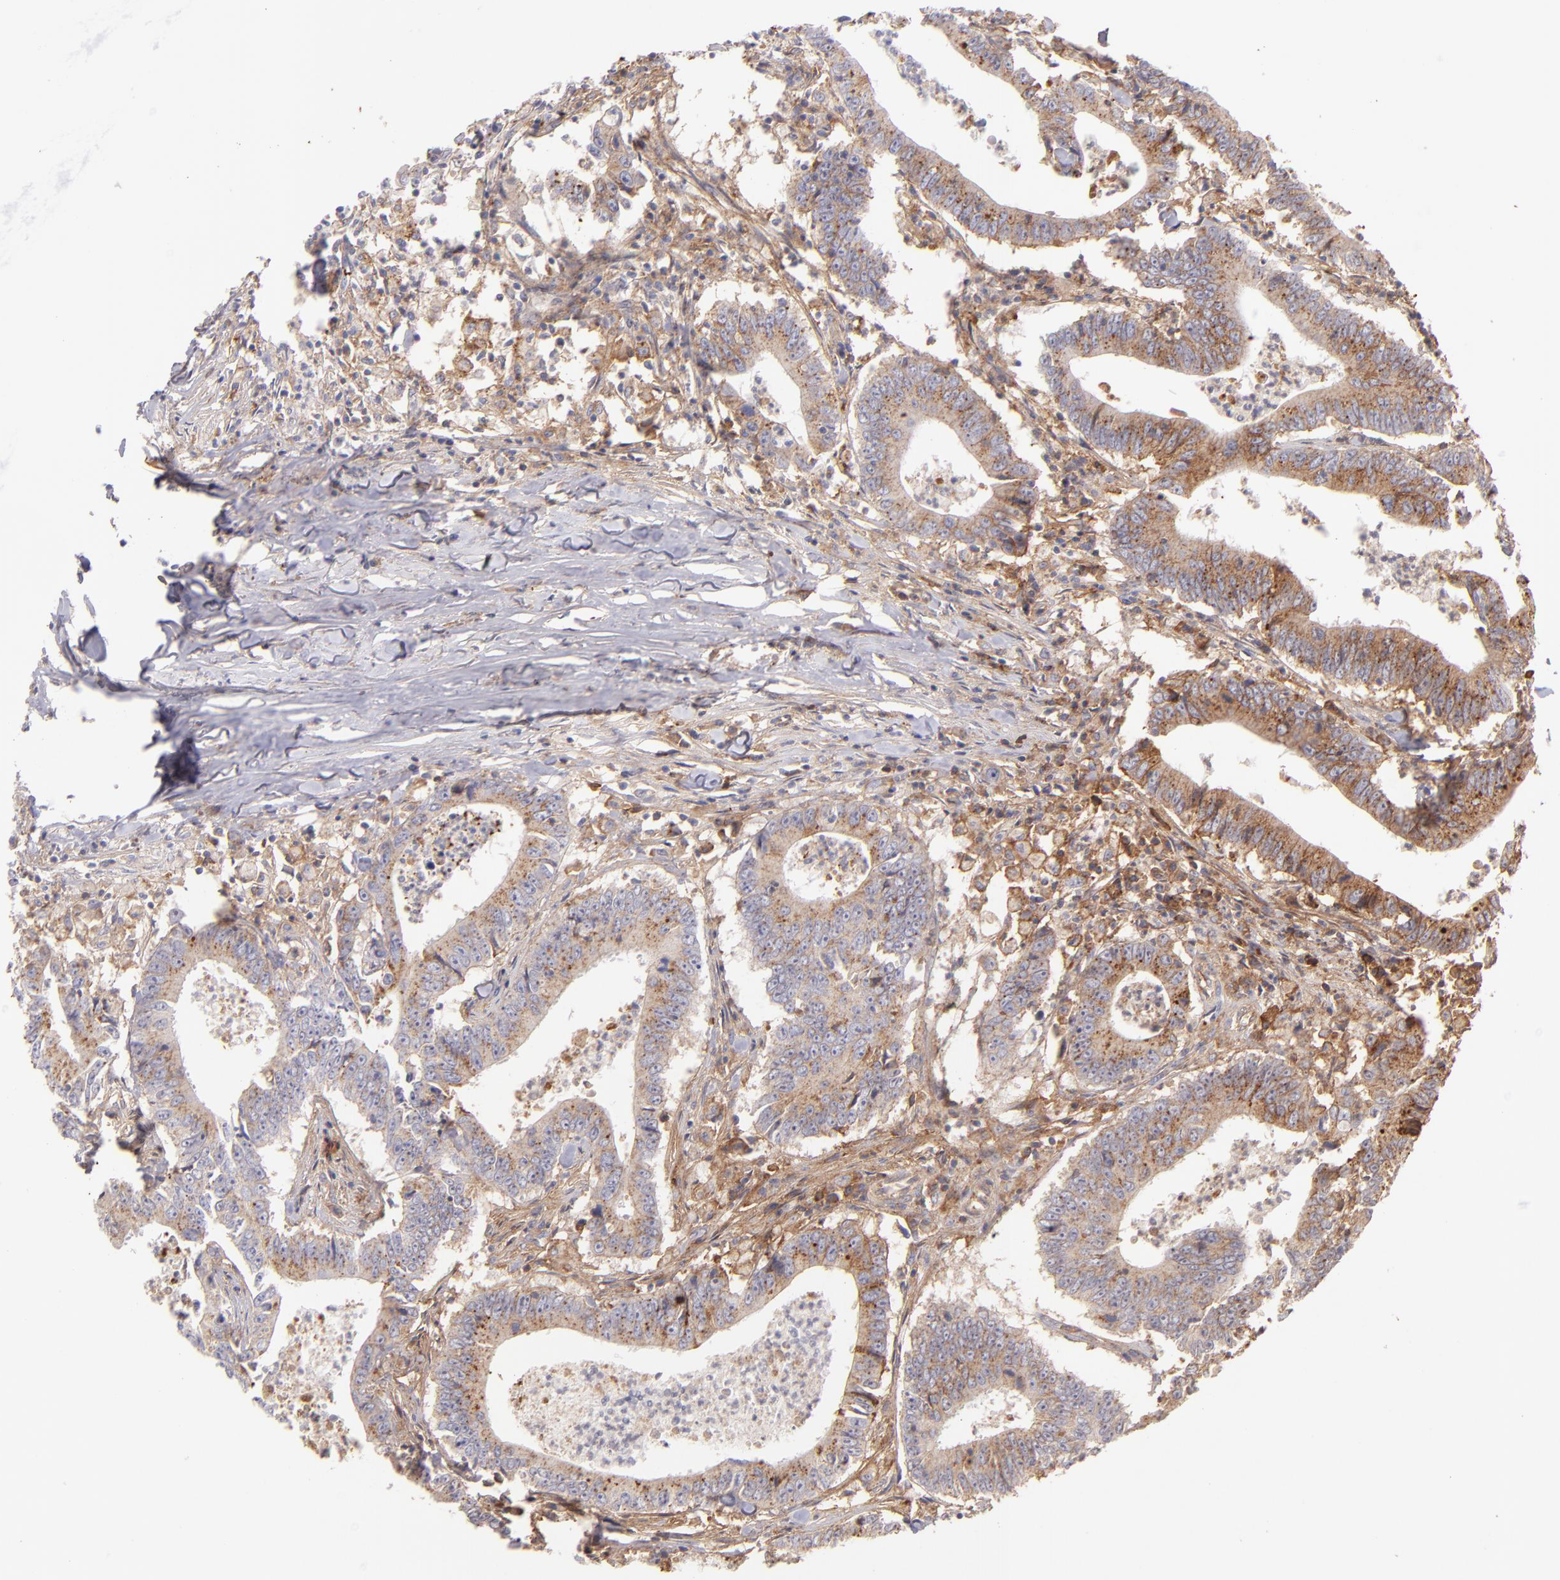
{"staining": {"intensity": "weak", "quantity": ">75%", "location": "cytoplasmic/membranous"}, "tissue": "colorectal cancer", "cell_type": "Tumor cells", "image_type": "cancer", "snomed": [{"axis": "morphology", "description": "Adenocarcinoma, NOS"}, {"axis": "topography", "description": "Colon"}], "caption": "Brown immunohistochemical staining in colorectal cancer (adenocarcinoma) demonstrates weak cytoplasmic/membranous positivity in about >75% of tumor cells.", "gene": "FGB", "patient": {"sex": "male", "age": 55}}